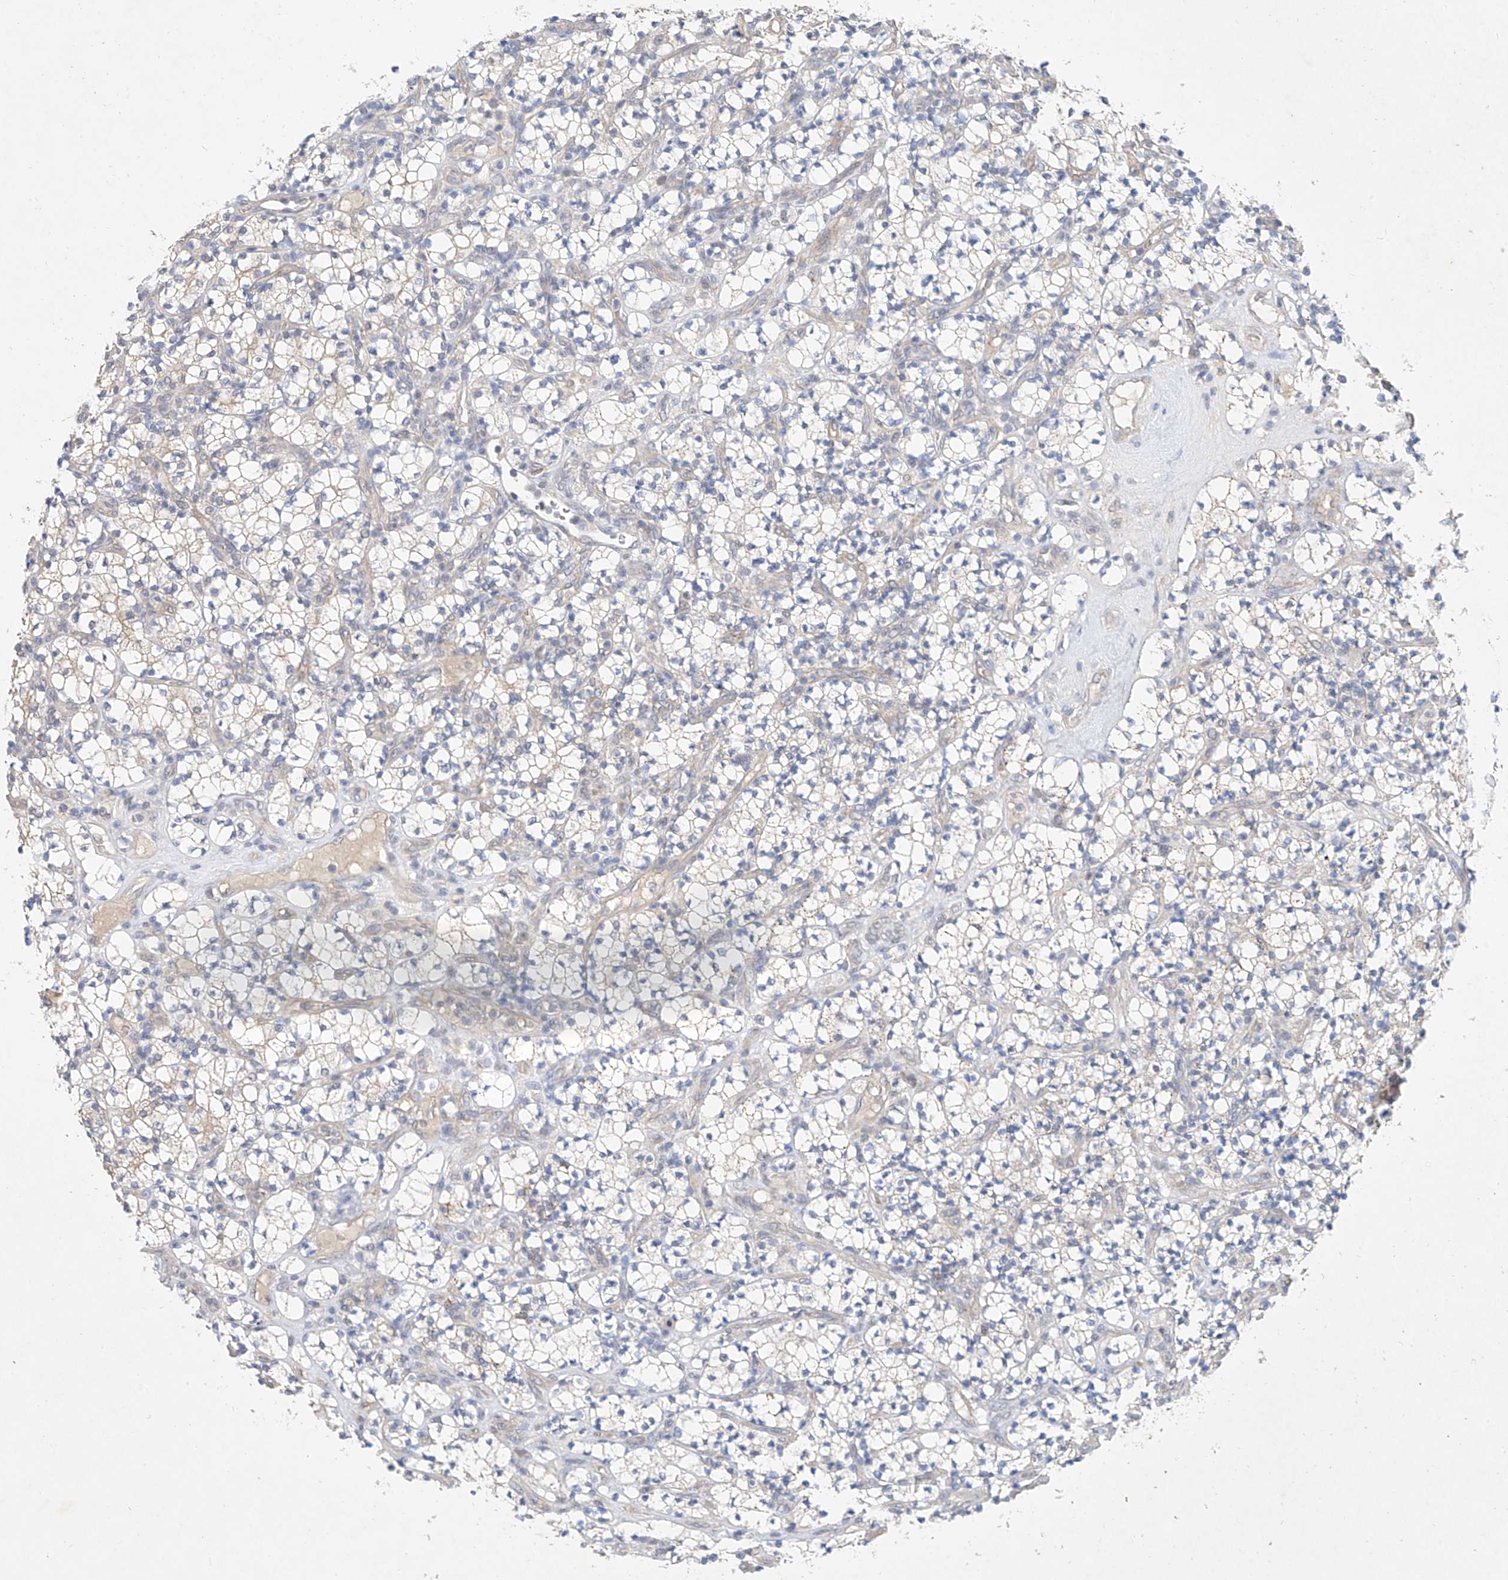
{"staining": {"intensity": "negative", "quantity": "none", "location": "none"}, "tissue": "renal cancer", "cell_type": "Tumor cells", "image_type": "cancer", "snomed": [{"axis": "morphology", "description": "Adenocarcinoma, NOS"}, {"axis": "topography", "description": "Kidney"}], "caption": "A high-resolution image shows immunohistochemistry (IHC) staining of adenocarcinoma (renal), which demonstrates no significant positivity in tumor cells.", "gene": "IL22RA2", "patient": {"sex": "male", "age": 77}}